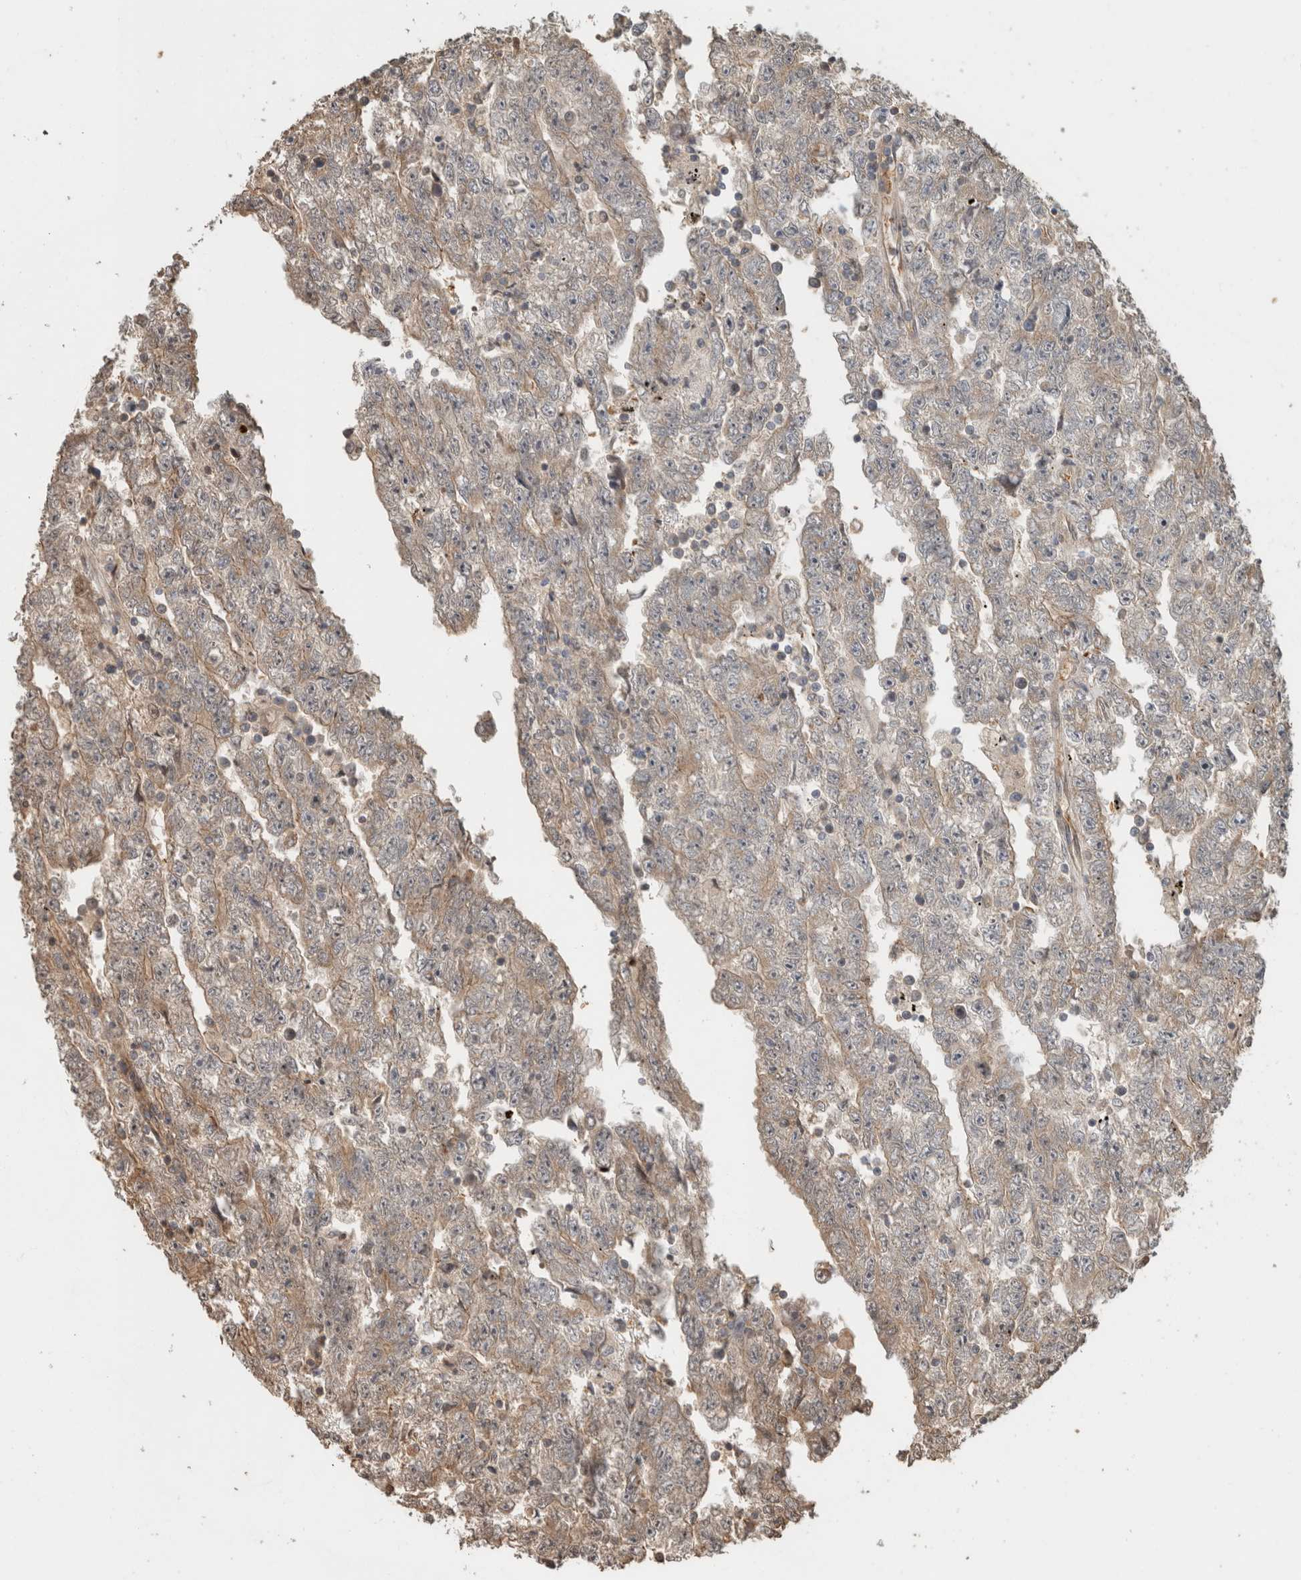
{"staining": {"intensity": "weak", "quantity": ">75%", "location": "cytoplasmic/membranous"}, "tissue": "testis cancer", "cell_type": "Tumor cells", "image_type": "cancer", "snomed": [{"axis": "morphology", "description": "Carcinoma, Embryonal, NOS"}, {"axis": "topography", "description": "Testis"}], "caption": "Immunohistochemical staining of human embryonal carcinoma (testis) reveals low levels of weak cytoplasmic/membranous positivity in about >75% of tumor cells.", "gene": "OTUD6B", "patient": {"sex": "male", "age": 25}}